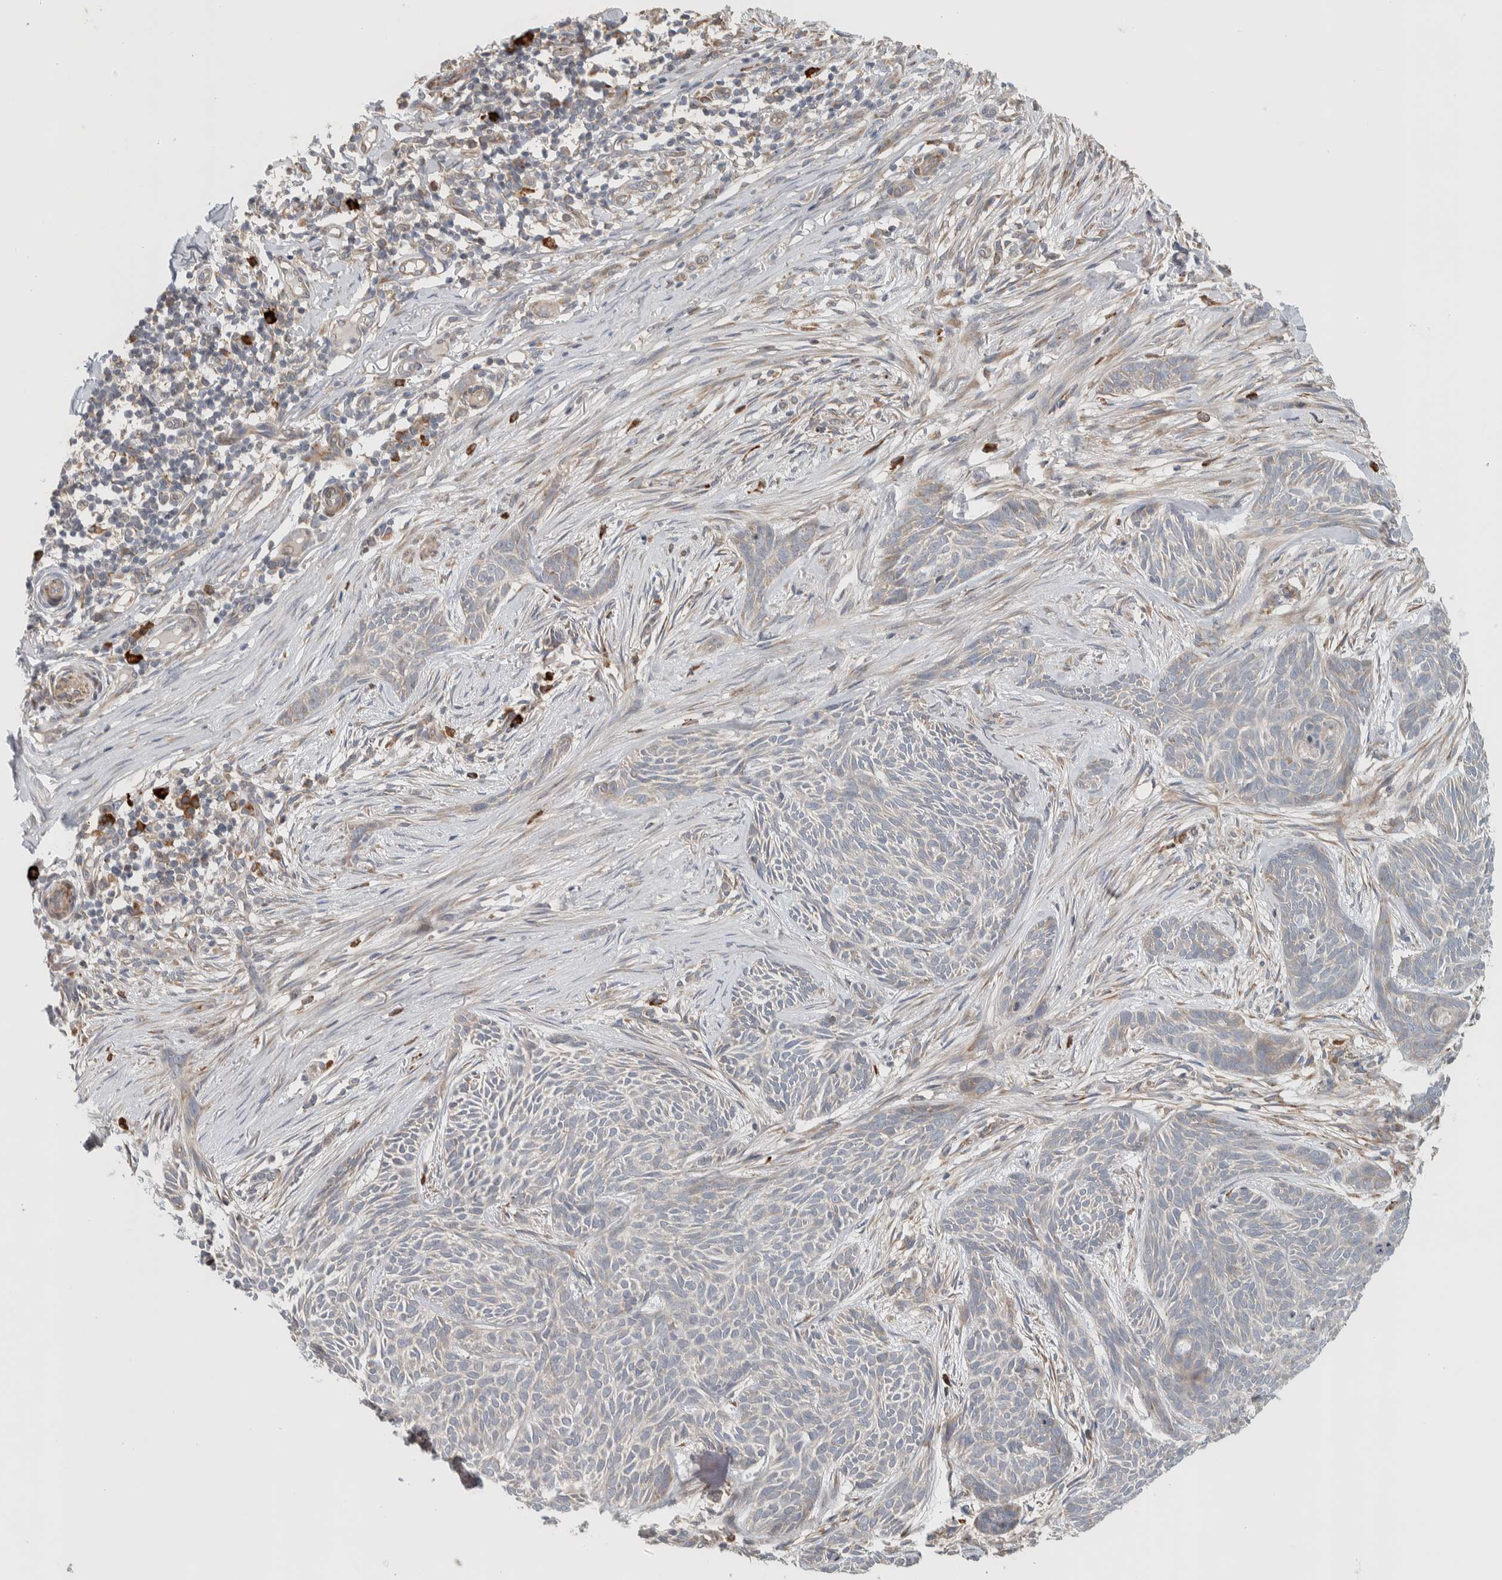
{"staining": {"intensity": "negative", "quantity": "none", "location": "none"}, "tissue": "skin cancer", "cell_type": "Tumor cells", "image_type": "cancer", "snomed": [{"axis": "morphology", "description": "Basal cell carcinoma"}, {"axis": "topography", "description": "Skin"}], "caption": "The photomicrograph shows no significant positivity in tumor cells of skin cancer (basal cell carcinoma).", "gene": "ADCY8", "patient": {"sex": "female", "age": 59}}